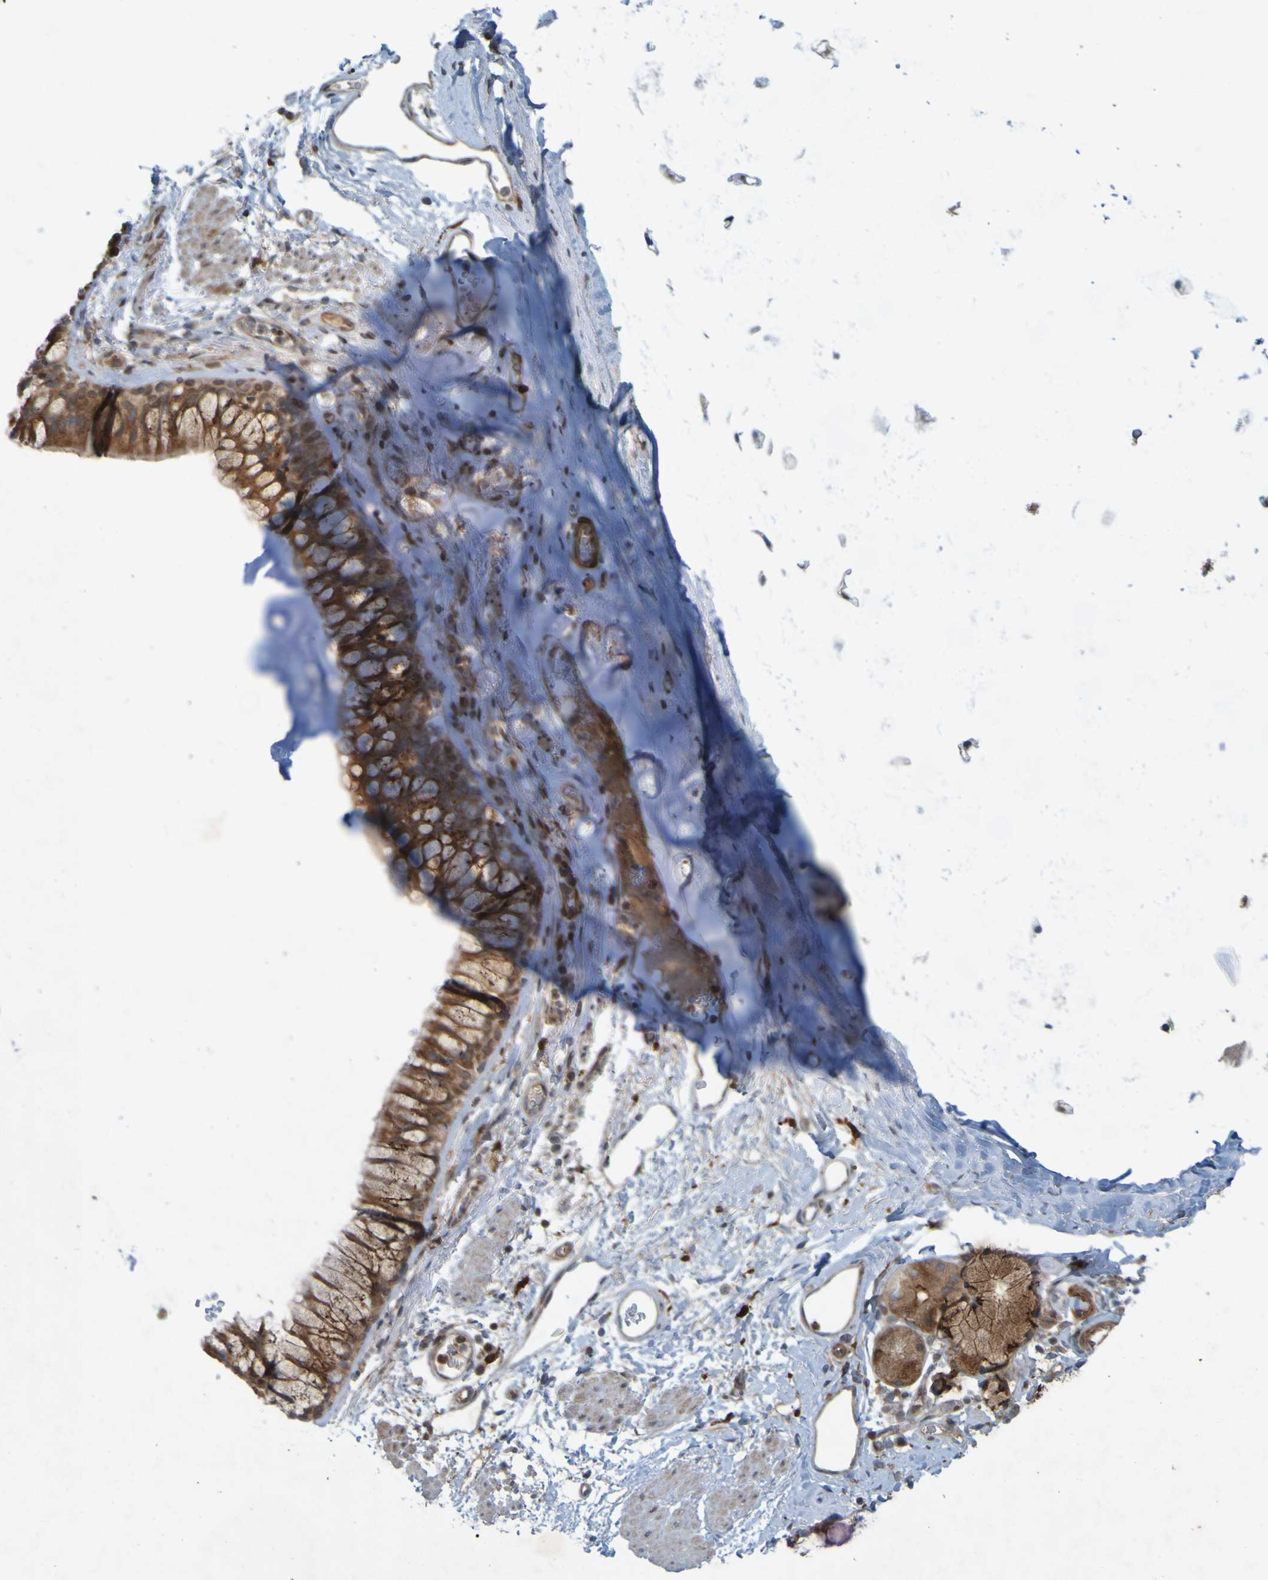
{"staining": {"intensity": "moderate", "quantity": ">75%", "location": "cytoplasmic/membranous"}, "tissue": "bronchus", "cell_type": "Respiratory epithelial cells", "image_type": "normal", "snomed": [{"axis": "morphology", "description": "Normal tissue, NOS"}, {"axis": "topography", "description": "Cartilage tissue"}, {"axis": "topography", "description": "Bronchus"}], "caption": "Immunohistochemistry of normal bronchus reveals medium levels of moderate cytoplasmic/membranous expression in about >75% of respiratory epithelial cells. The staining was performed using DAB to visualize the protein expression in brown, while the nuclei were stained in blue with hematoxylin (Magnification: 20x).", "gene": "GUCY1A1", "patient": {"sex": "female", "age": 53}}